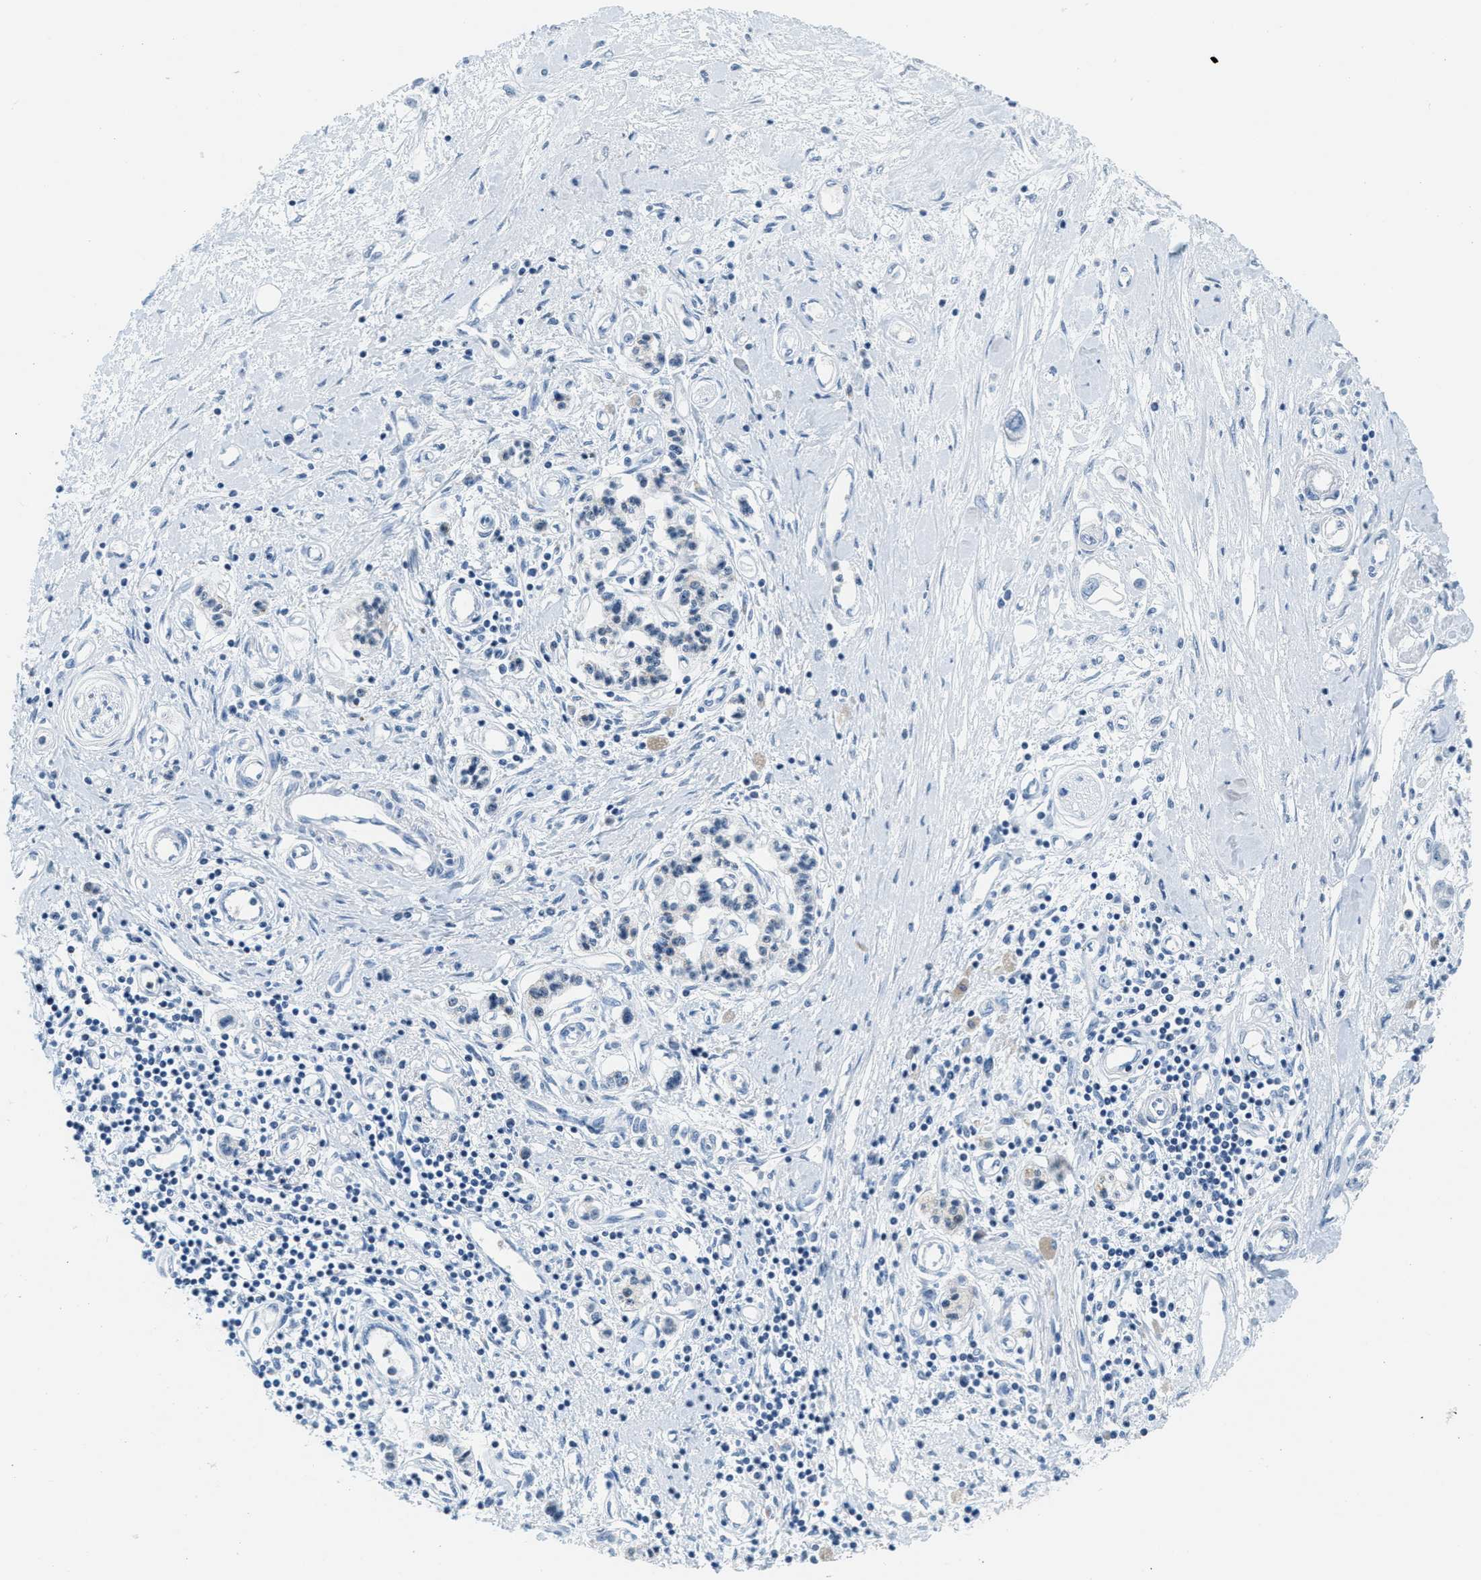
{"staining": {"intensity": "negative", "quantity": "none", "location": "none"}, "tissue": "pancreatic cancer", "cell_type": "Tumor cells", "image_type": "cancer", "snomed": [{"axis": "morphology", "description": "Adenocarcinoma, NOS"}, {"axis": "topography", "description": "Pancreas"}], "caption": "An IHC image of pancreatic cancer is shown. There is no staining in tumor cells of pancreatic cancer. (DAB immunohistochemistry with hematoxylin counter stain).", "gene": "CA4", "patient": {"sex": "female", "age": 77}}